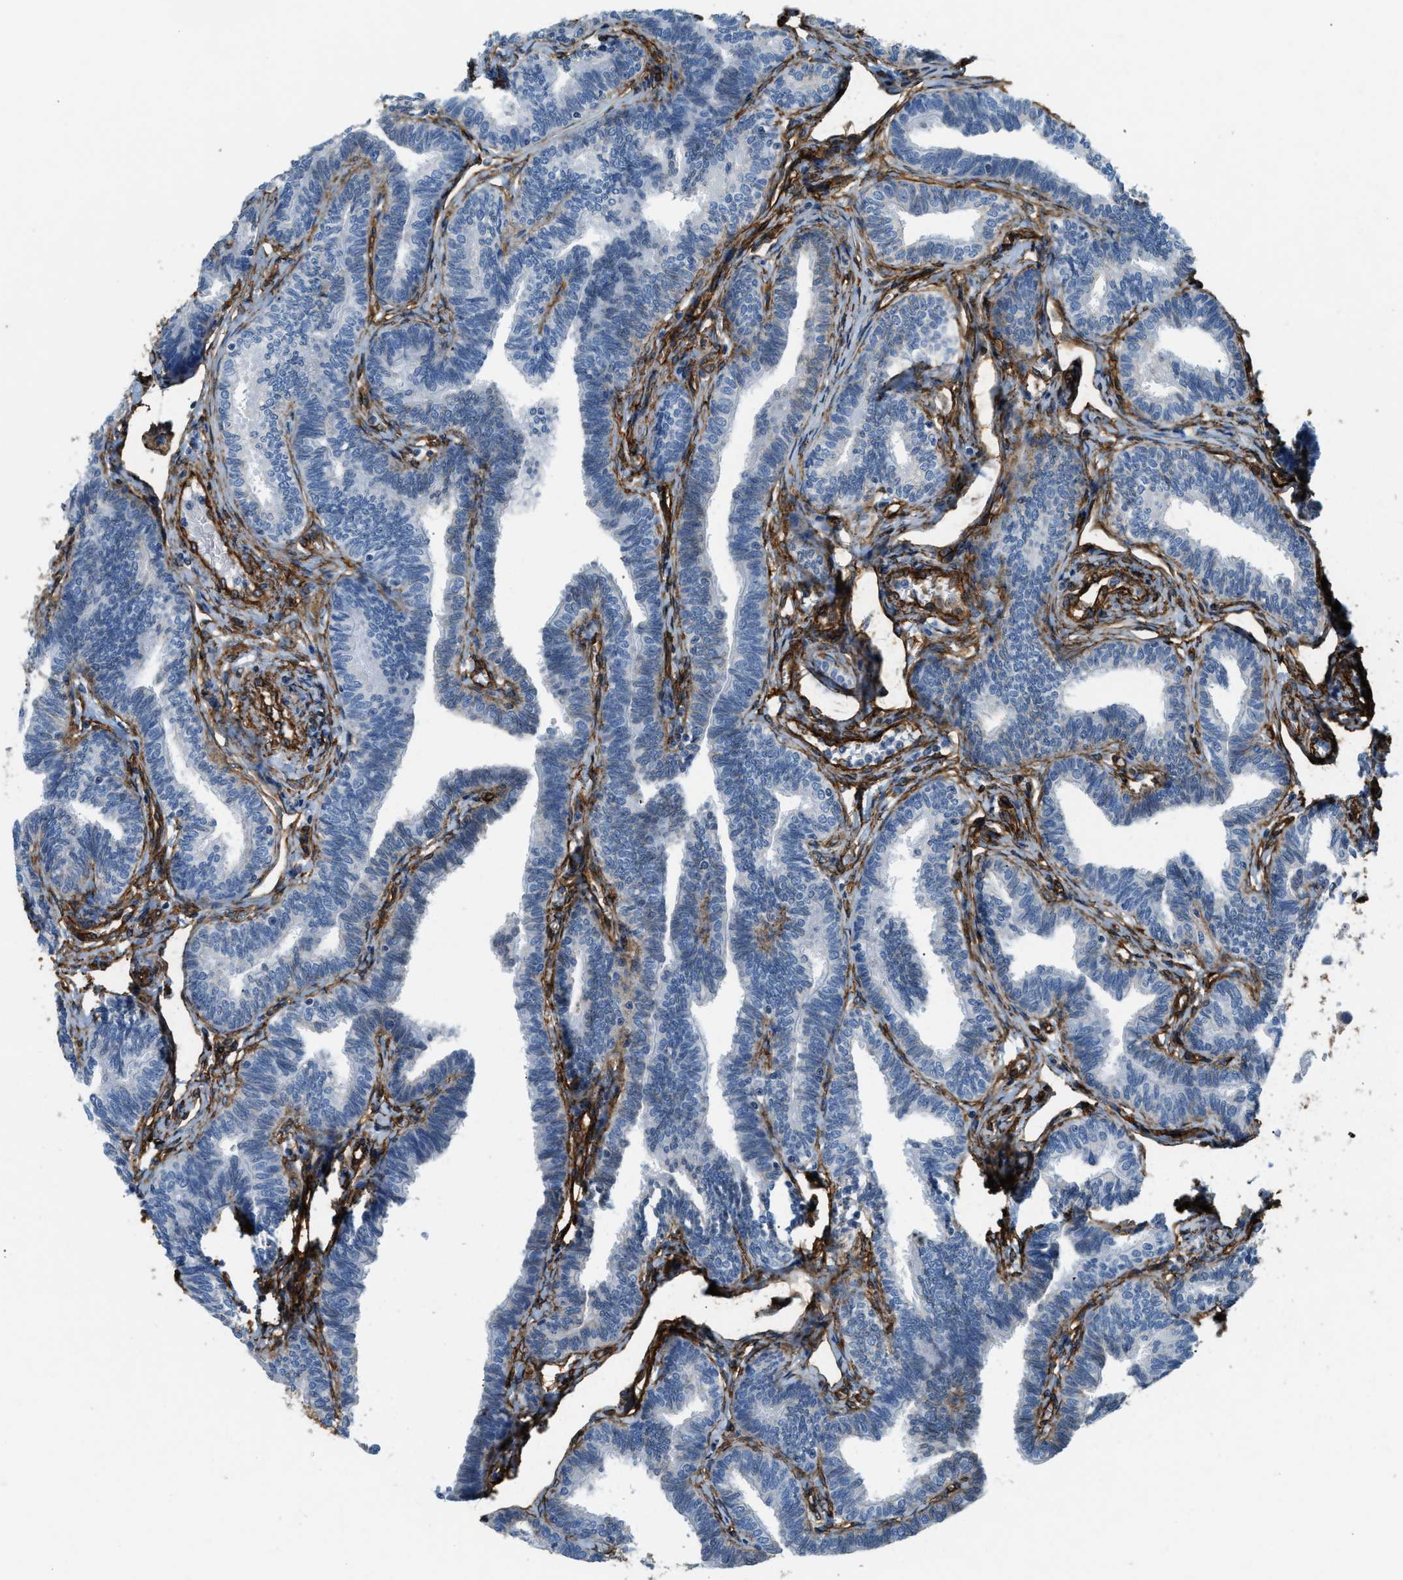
{"staining": {"intensity": "negative", "quantity": "none", "location": "none"}, "tissue": "fallopian tube", "cell_type": "Glandular cells", "image_type": "normal", "snomed": [{"axis": "morphology", "description": "Normal tissue, NOS"}, {"axis": "topography", "description": "Fallopian tube"}, {"axis": "topography", "description": "Ovary"}], "caption": "Human fallopian tube stained for a protein using IHC shows no positivity in glandular cells.", "gene": "TMEM43", "patient": {"sex": "female", "age": 23}}